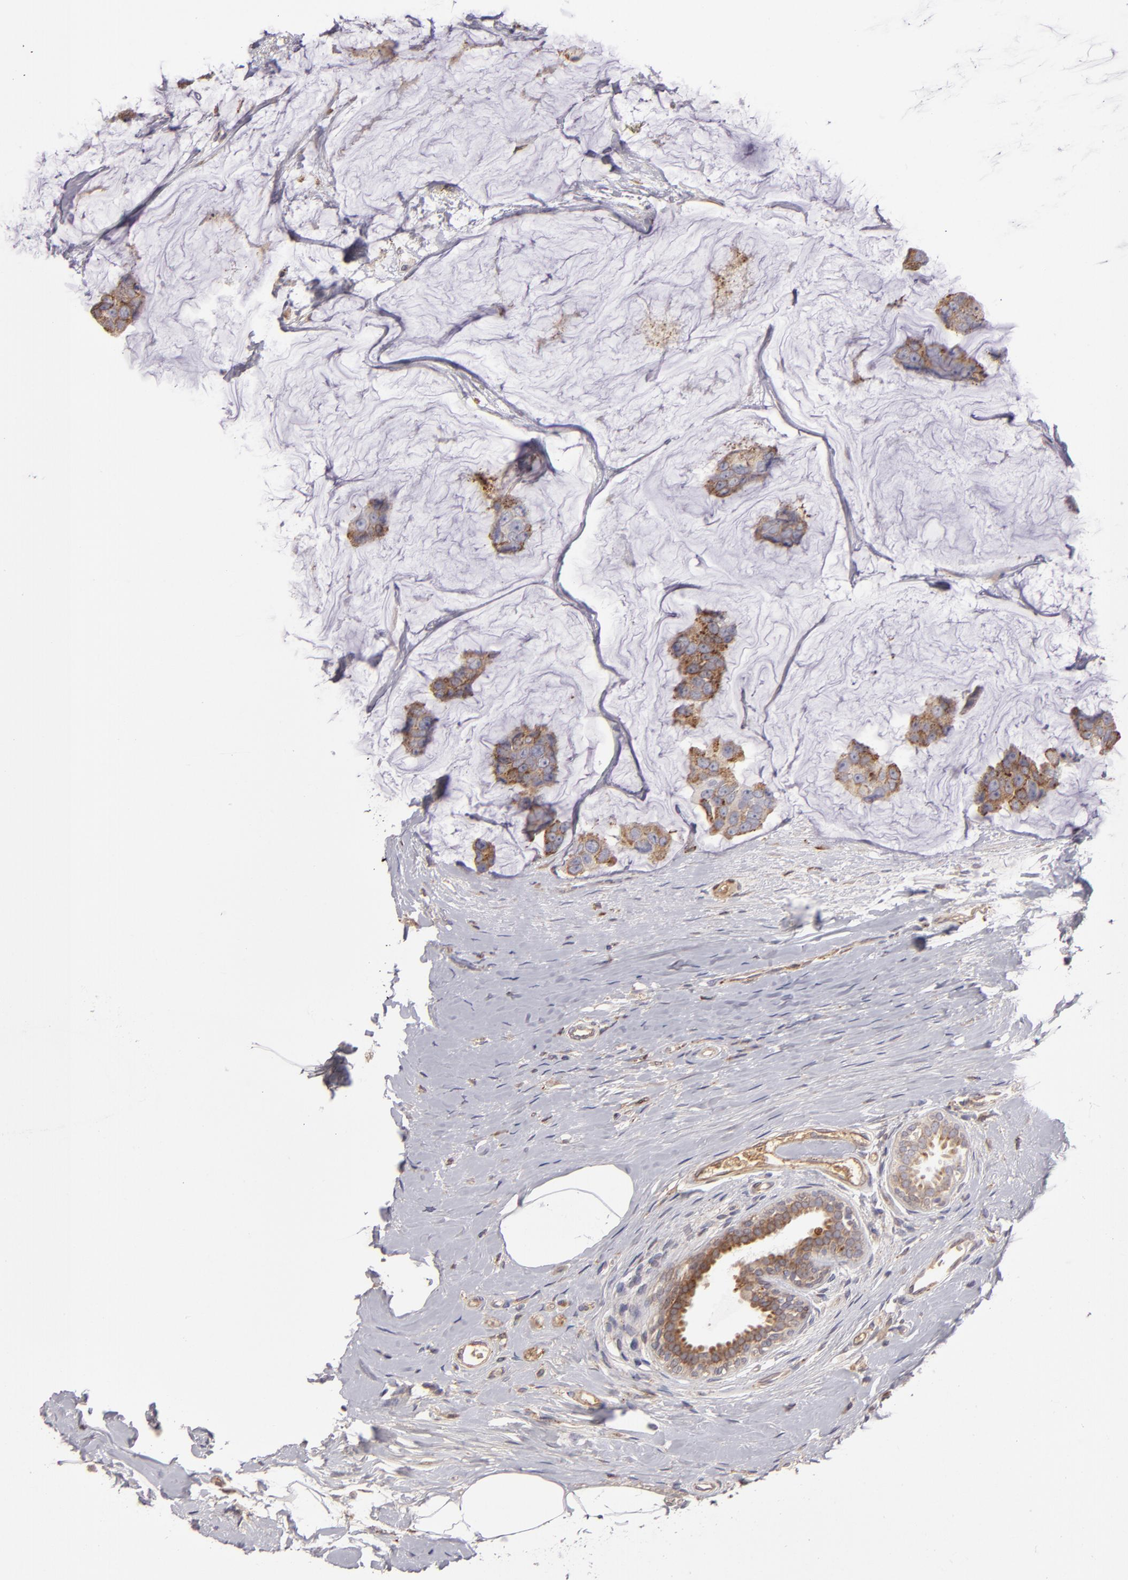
{"staining": {"intensity": "moderate", "quantity": ">75%", "location": "cytoplasmic/membranous"}, "tissue": "breast cancer", "cell_type": "Tumor cells", "image_type": "cancer", "snomed": [{"axis": "morphology", "description": "Normal tissue, NOS"}, {"axis": "morphology", "description": "Duct carcinoma"}, {"axis": "topography", "description": "Breast"}], "caption": "Immunohistochemical staining of breast intraductal carcinoma exhibits medium levels of moderate cytoplasmic/membranous positivity in approximately >75% of tumor cells.", "gene": "CFB", "patient": {"sex": "female", "age": 50}}